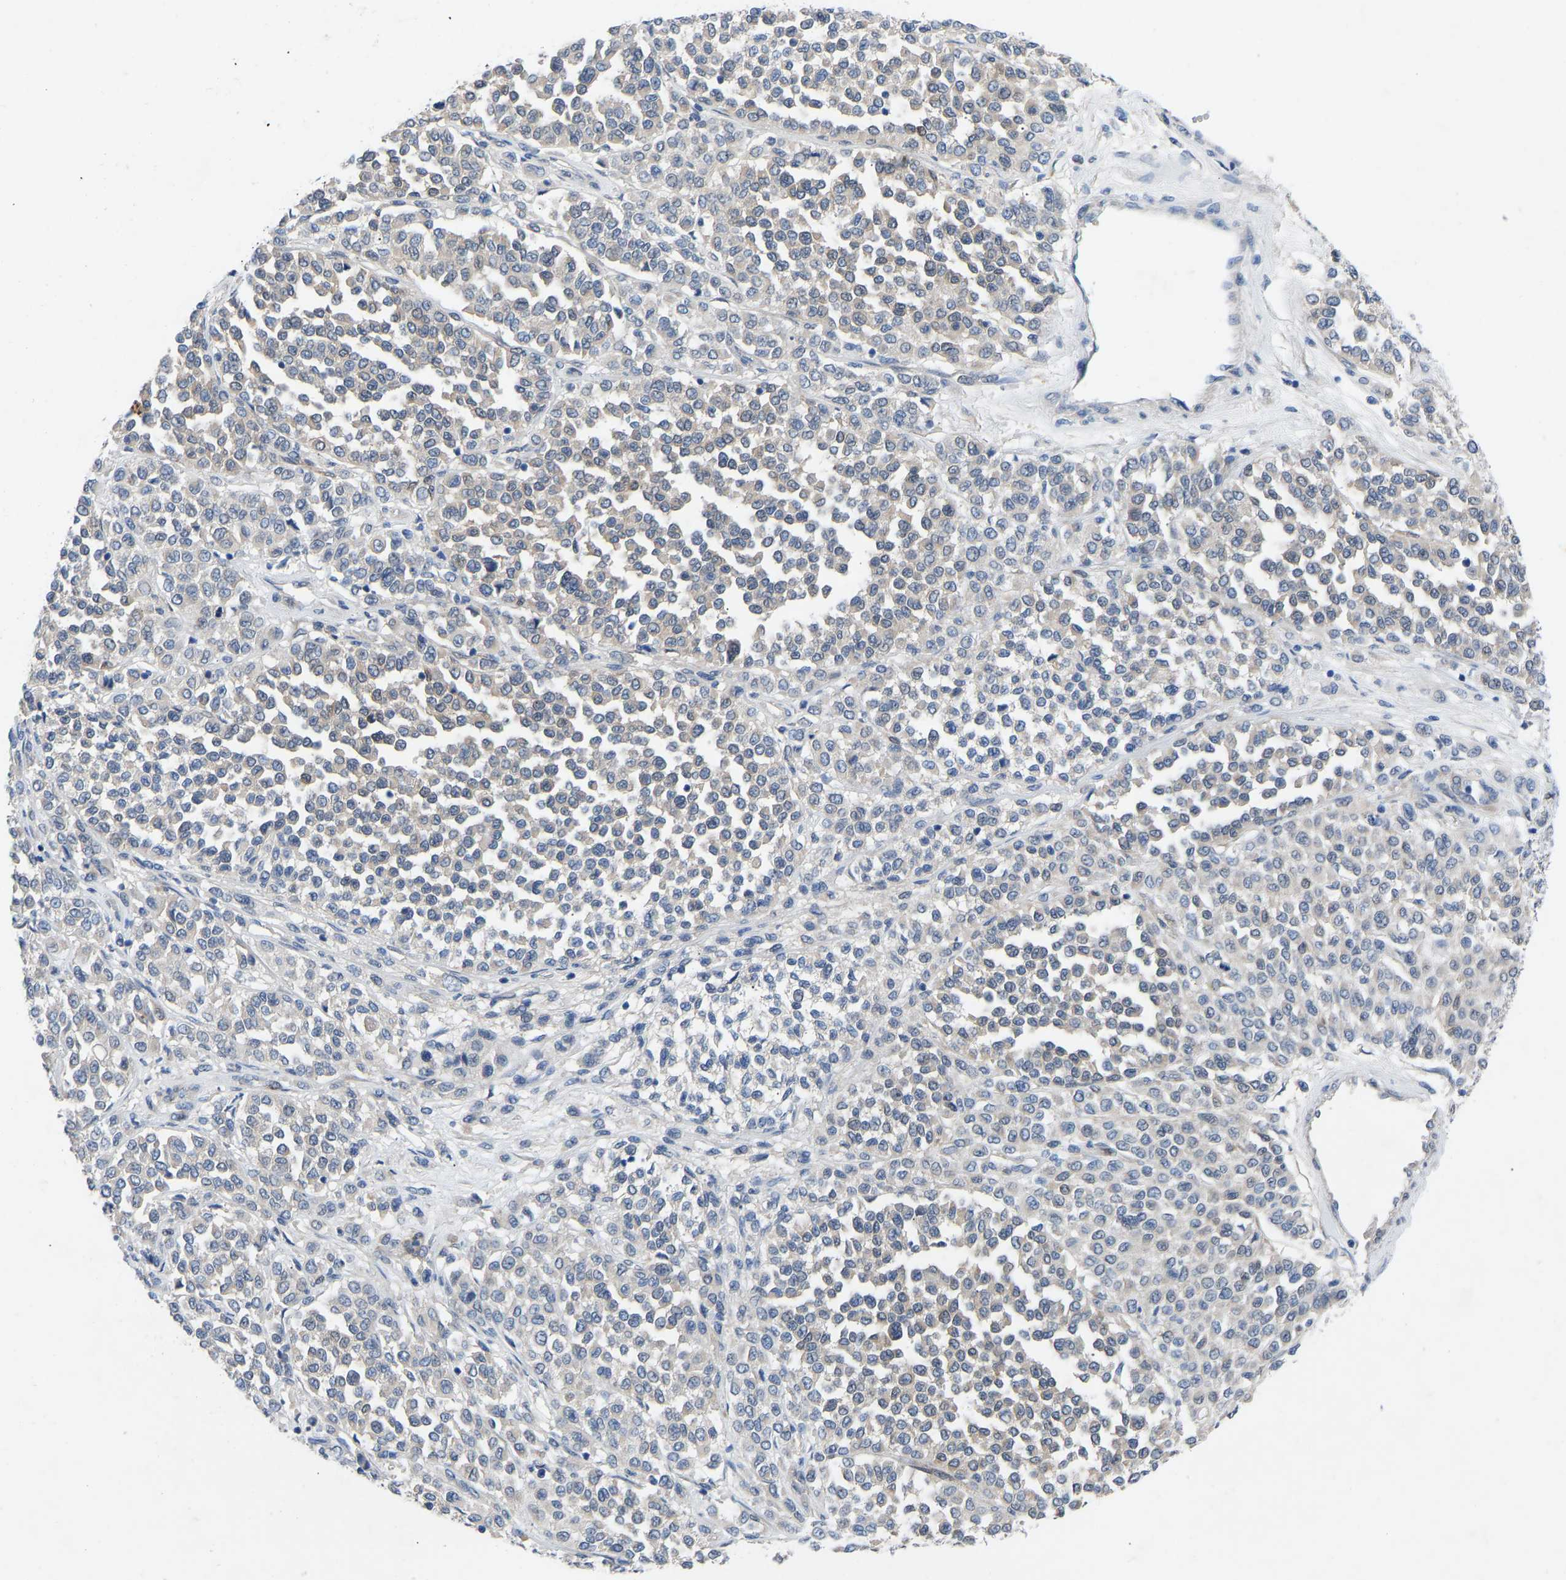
{"staining": {"intensity": "weak", "quantity": "<25%", "location": "cytoplasmic/membranous"}, "tissue": "melanoma", "cell_type": "Tumor cells", "image_type": "cancer", "snomed": [{"axis": "morphology", "description": "Malignant melanoma, Metastatic site"}, {"axis": "topography", "description": "Pancreas"}], "caption": "Immunohistochemistry micrograph of human melanoma stained for a protein (brown), which reveals no expression in tumor cells. Nuclei are stained in blue.", "gene": "RBP1", "patient": {"sex": "female", "age": 30}}